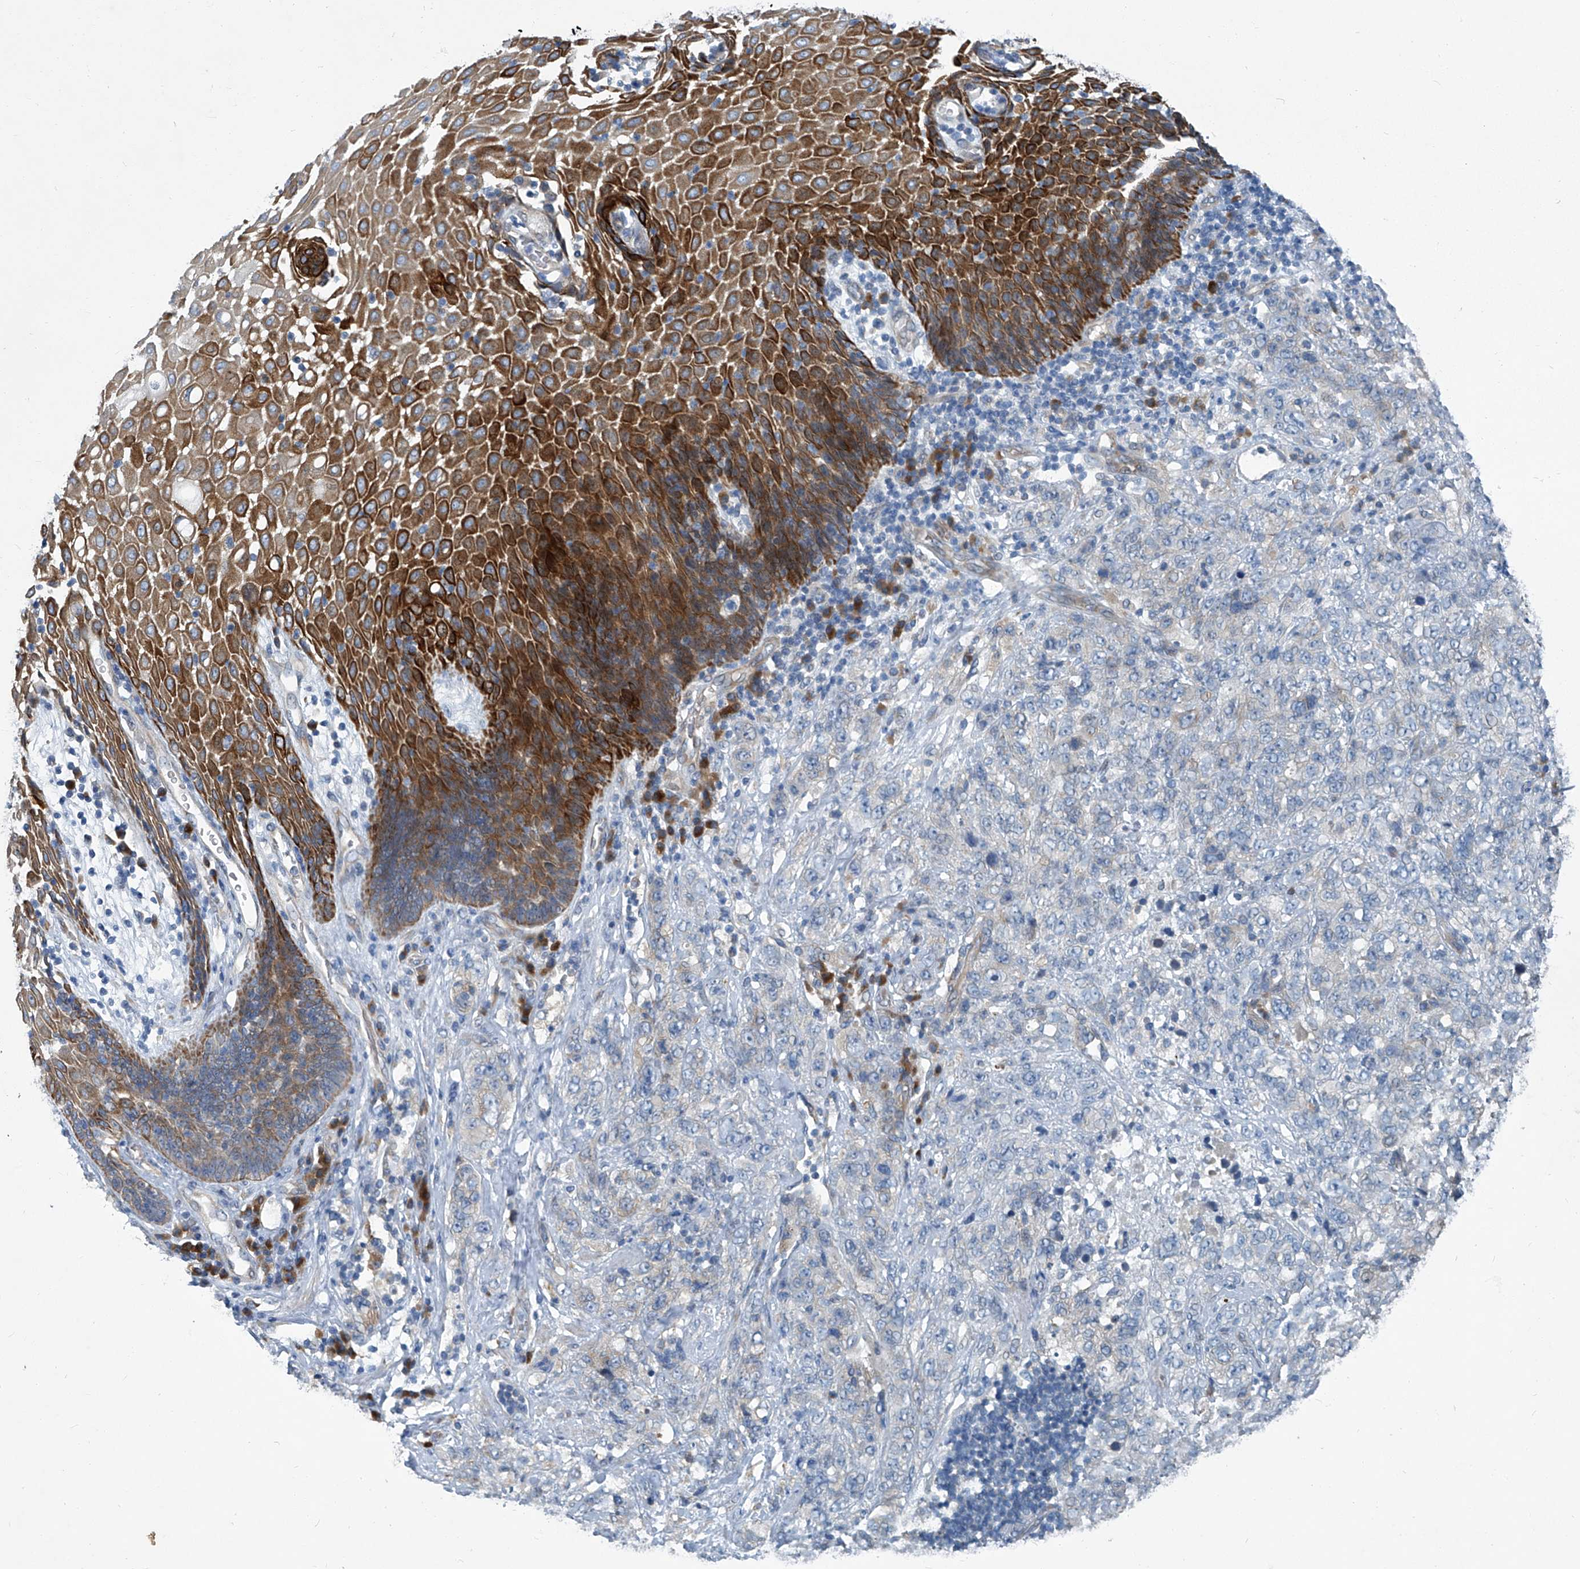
{"staining": {"intensity": "weak", "quantity": "<25%", "location": "cytoplasmic/membranous"}, "tissue": "stomach cancer", "cell_type": "Tumor cells", "image_type": "cancer", "snomed": [{"axis": "morphology", "description": "Adenocarcinoma, NOS"}, {"axis": "topography", "description": "Stomach"}], "caption": "High power microscopy image of an IHC histopathology image of stomach cancer, revealing no significant expression in tumor cells.", "gene": "SLC26A11", "patient": {"sex": "male", "age": 48}}